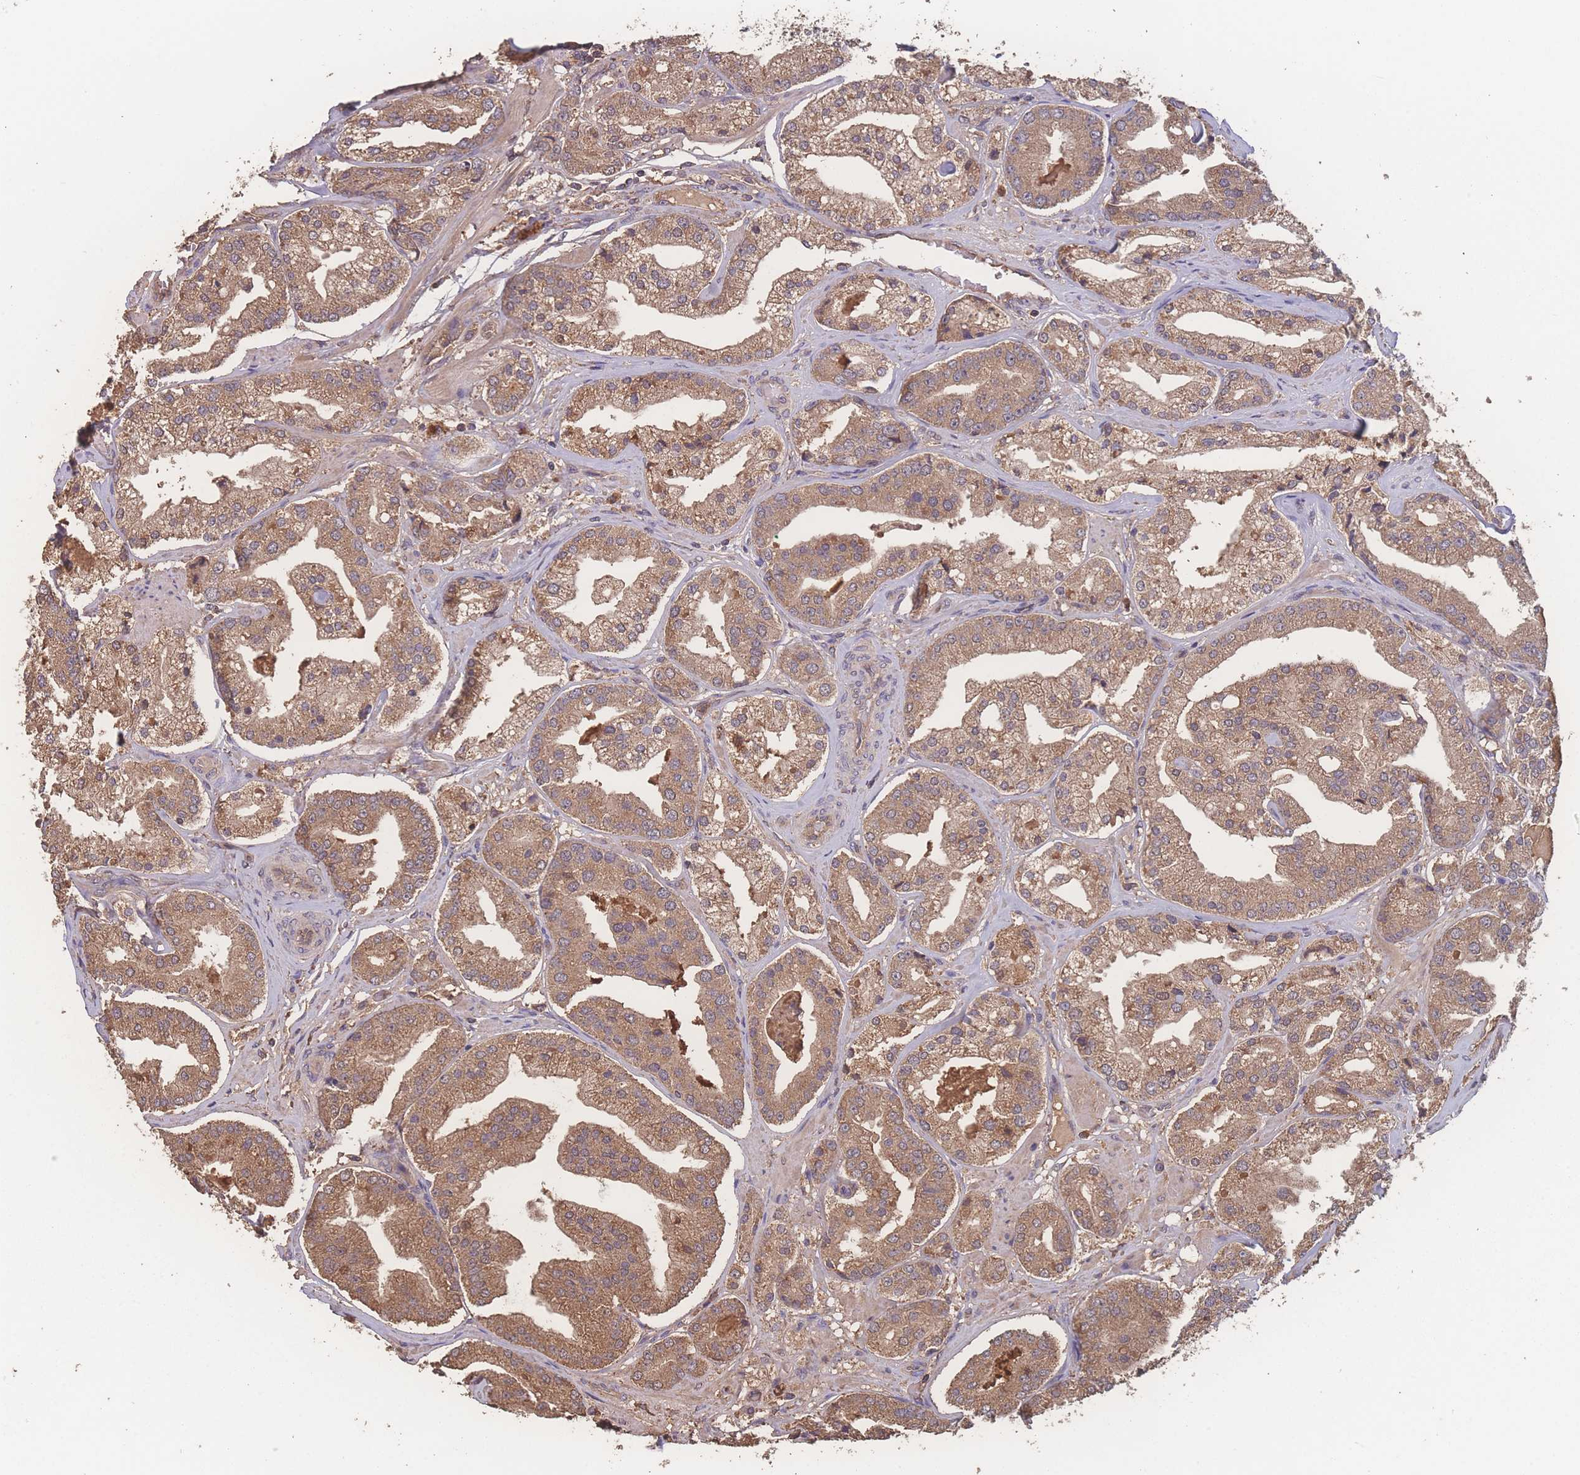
{"staining": {"intensity": "moderate", "quantity": ">75%", "location": "cytoplasmic/membranous"}, "tissue": "prostate cancer", "cell_type": "Tumor cells", "image_type": "cancer", "snomed": [{"axis": "morphology", "description": "Adenocarcinoma, High grade"}, {"axis": "topography", "description": "Prostate"}], "caption": "Adenocarcinoma (high-grade) (prostate) stained for a protein exhibits moderate cytoplasmic/membranous positivity in tumor cells.", "gene": "ATXN10", "patient": {"sex": "male", "age": 63}}